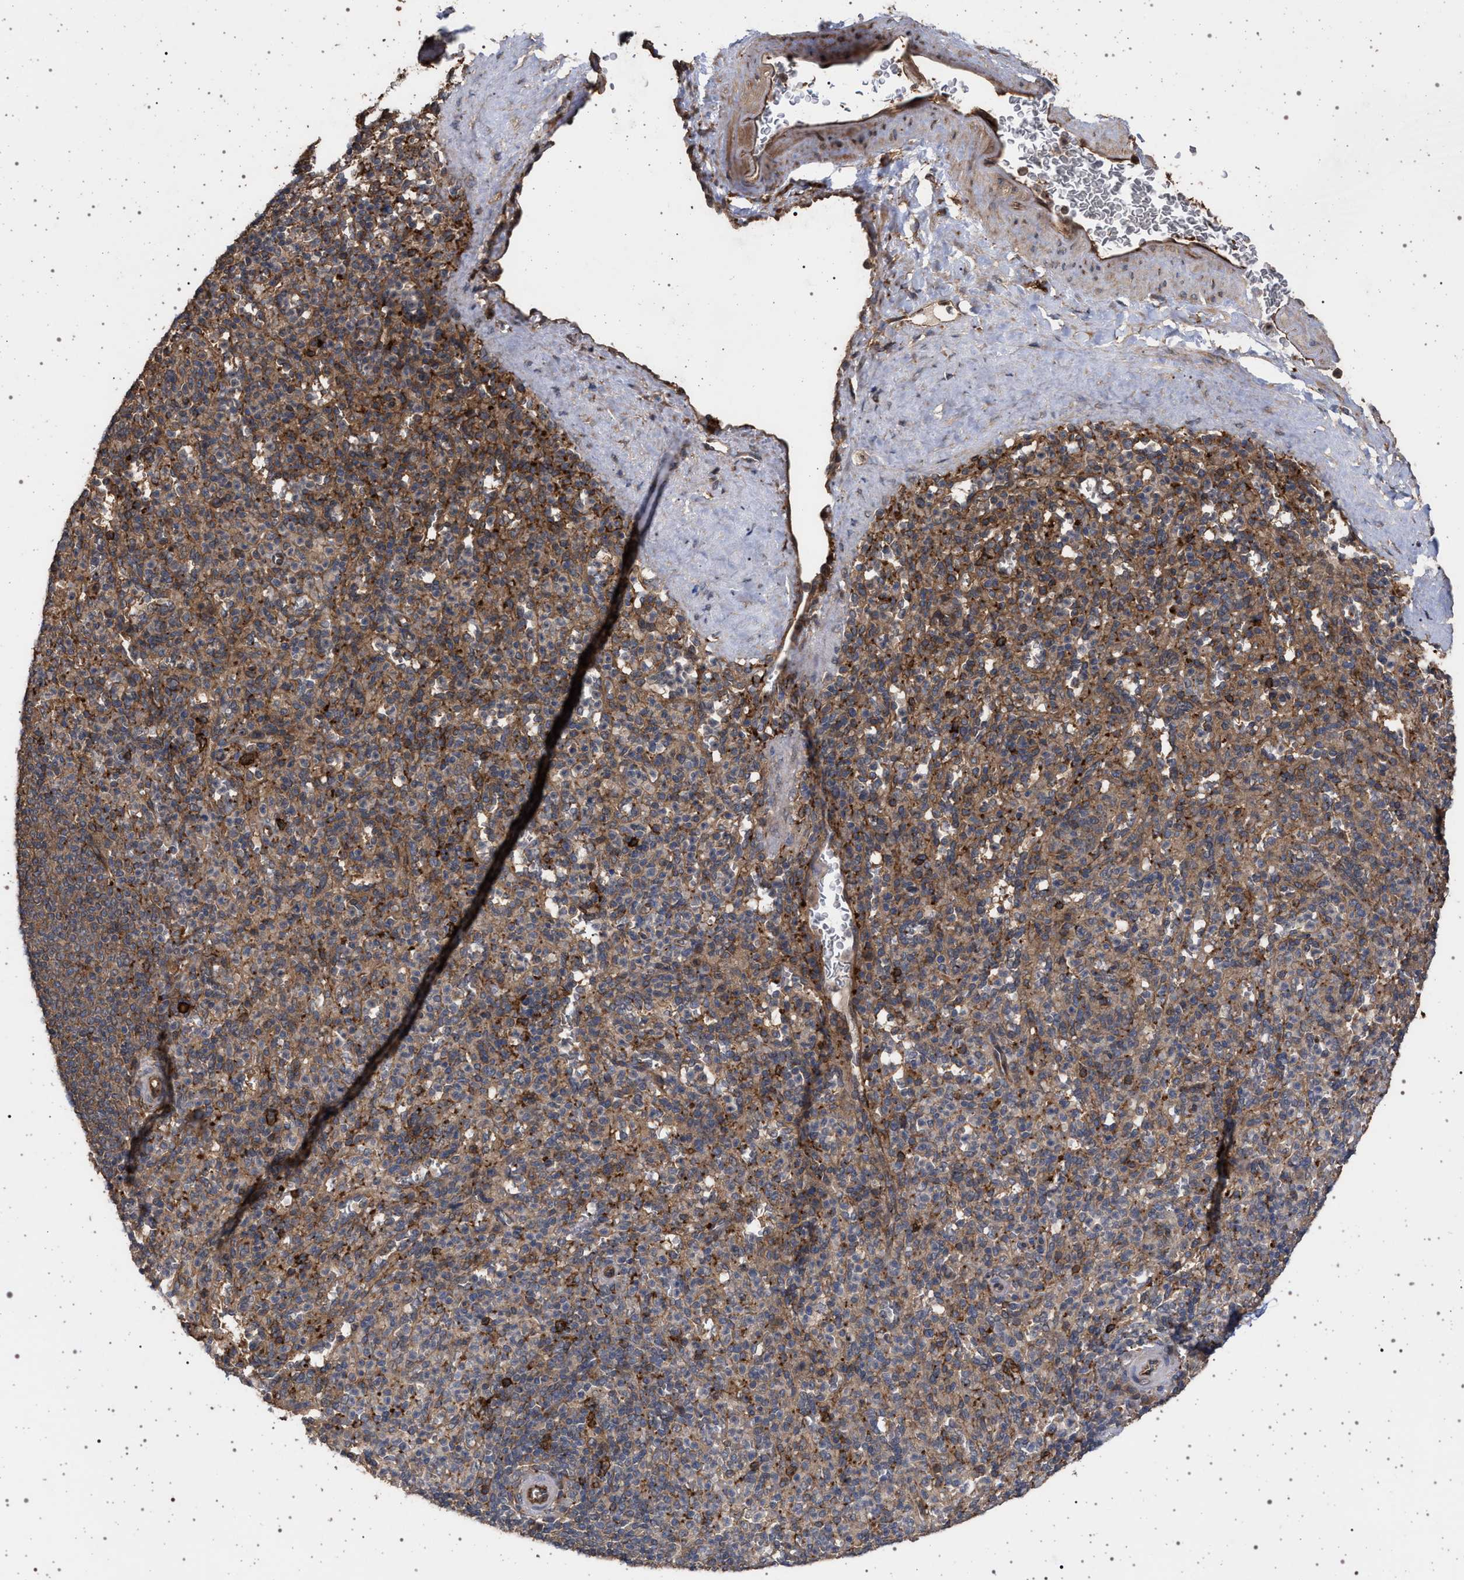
{"staining": {"intensity": "moderate", "quantity": "25%-75%", "location": "cytoplasmic/membranous"}, "tissue": "spleen", "cell_type": "Cells in red pulp", "image_type": "normal", "snomed": [{"axis": "morphology", "description": "Normal tissue, NOS"}, {"axis": "topography", "description": "Spleen"}], "caption": "A brown stain highlights moderate cytoplasmic/membranous expression of a protein in cells in red pulp of benign human spleen. (brown staining indicates protein expression, while blue staining denotes nuclei).", "gene": "IFT20", "patient": {"sex": "male", "age": 36}}